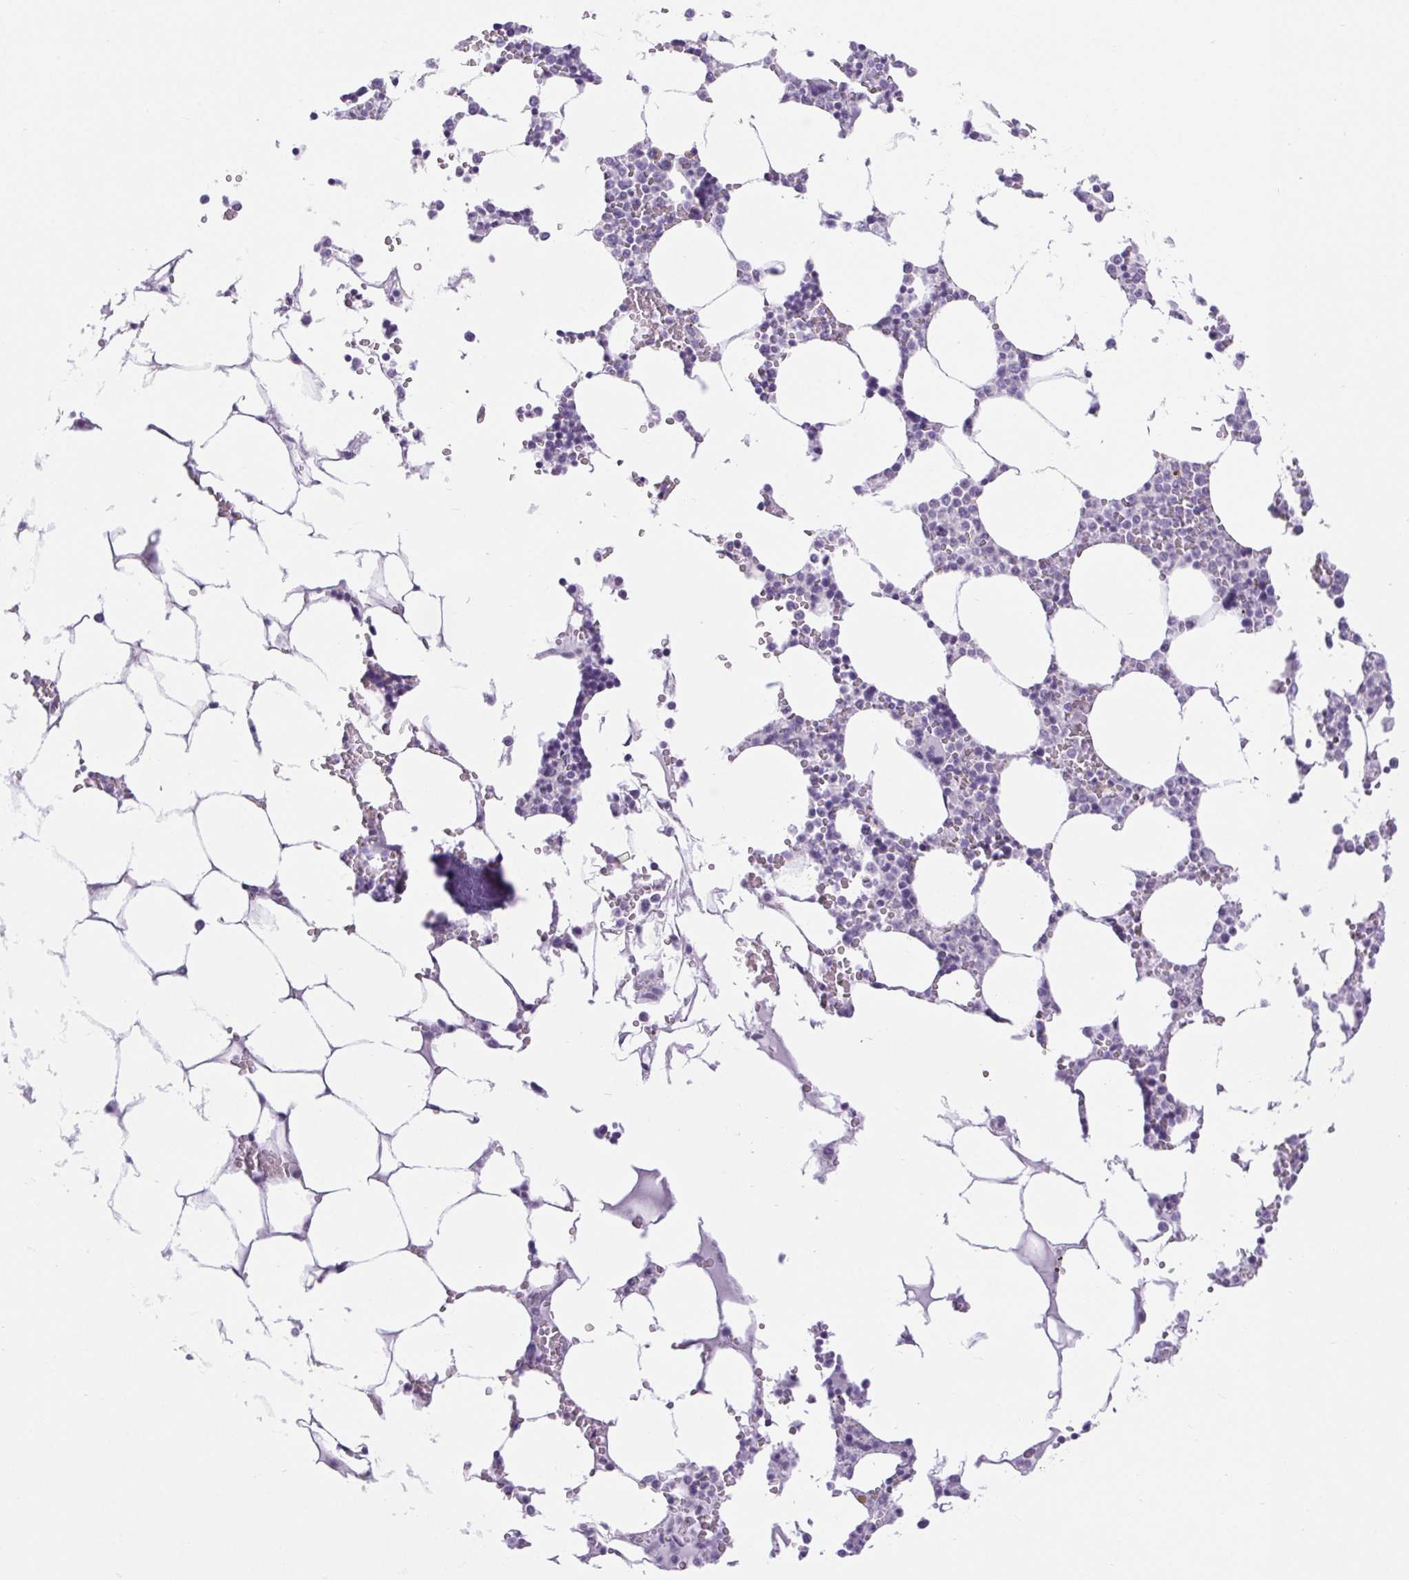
{"staining": {"intensity": "negative", "quantity": "none", "location": "none"}, "tissue": "bone marrow", "cell_type": "Hematopoietic cells", "image_type": "normal", "snomed": [{"axis": "morphology", "description": "Normal tissue, NOS"}, {"axis": "topography", "description": "Bone marrow"}], "caption": "Immunohistochemistry (IHC) photomicrograph of normal bone marrow: human bone marrow stained with DAB exhibits no significant protein positivity in hematopoietic cells.", "gene": "BCAS1", "patient": {"sex": "male", "age": 64}}